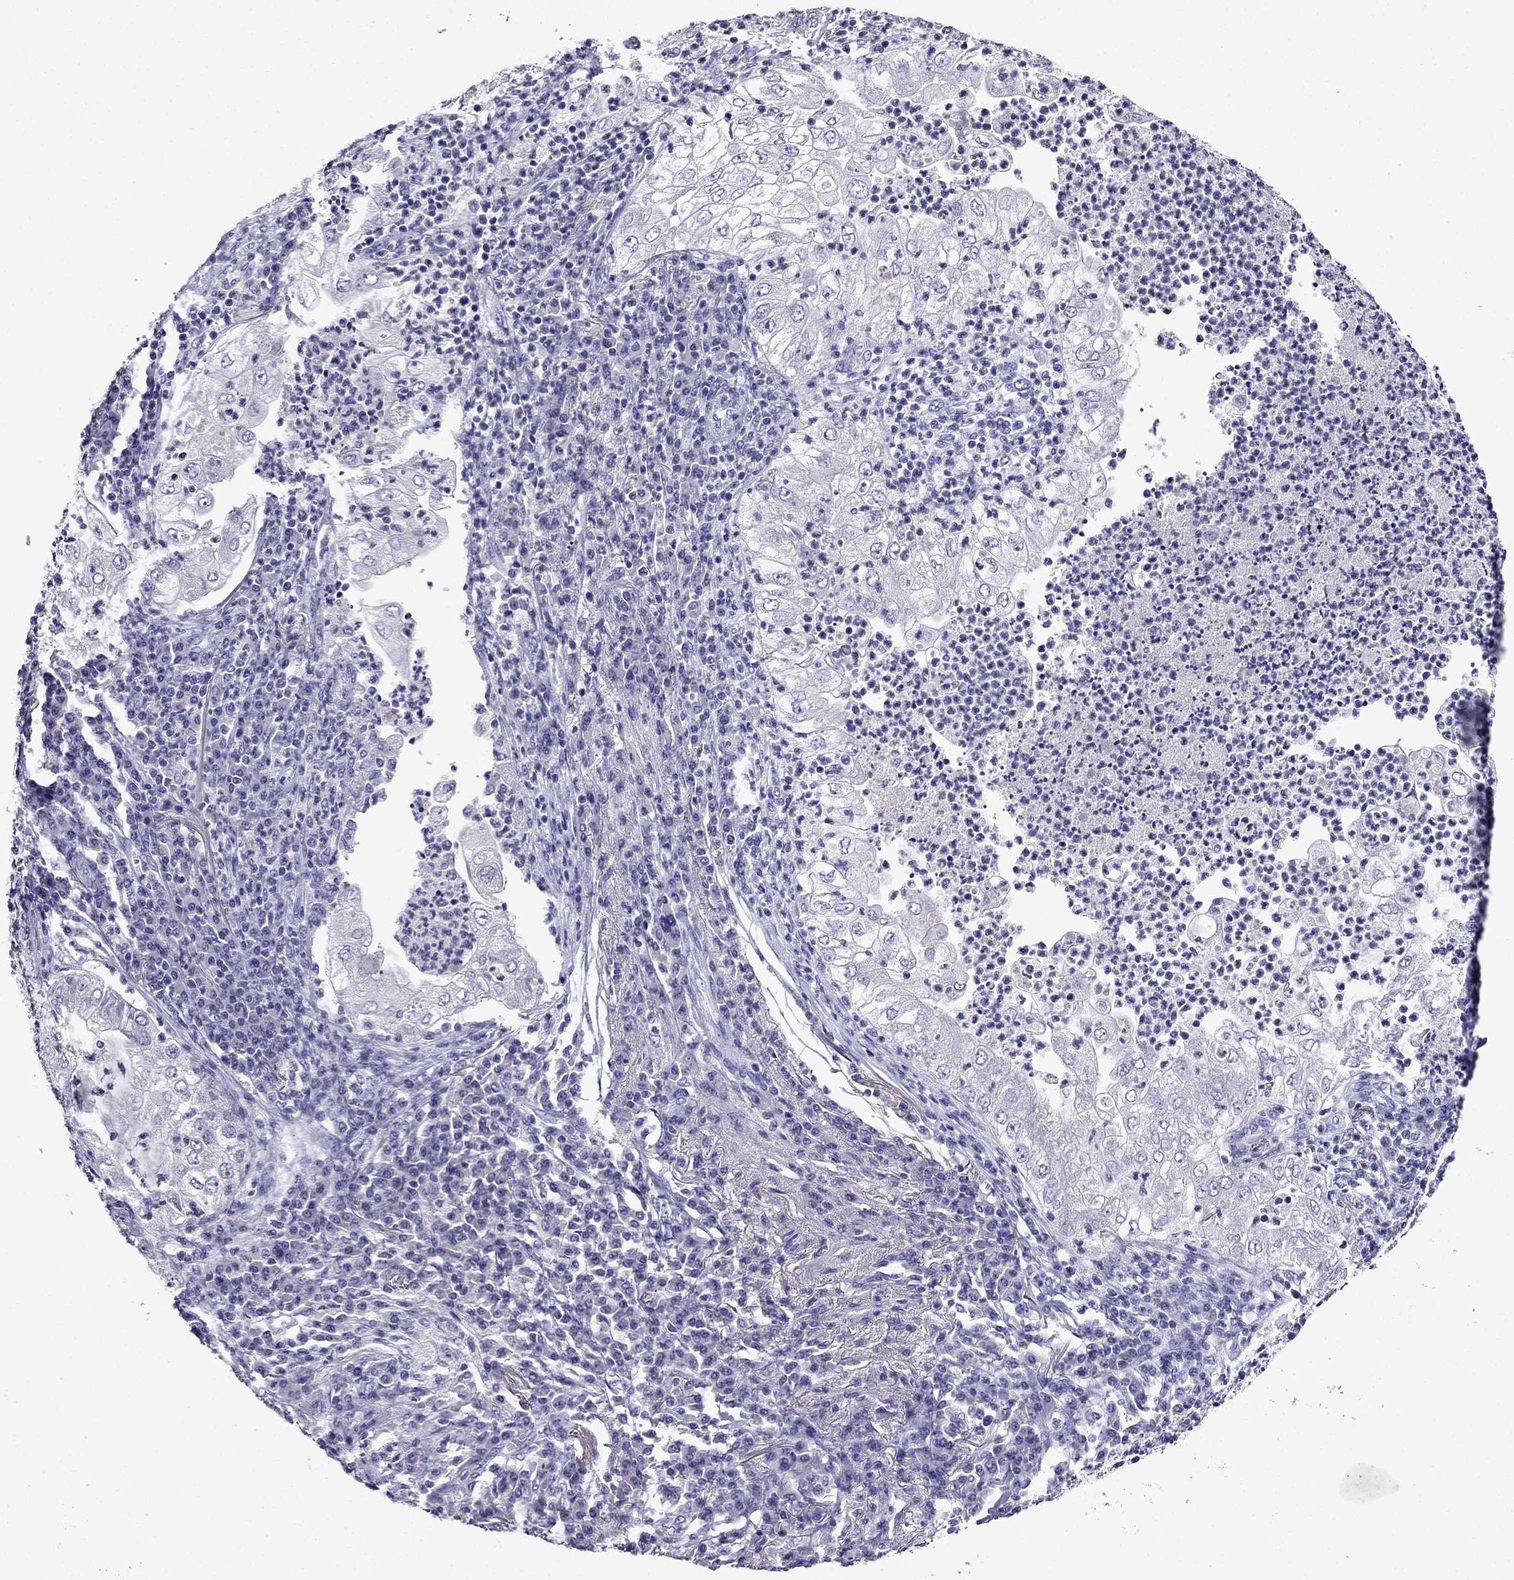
{"staining": {"intensity": "negative", "quantity": "none", "location": "none"}, "tissue": "lung cancer", "cell_type": "Tumor cells", "image_type": "cancer", "snomed": [{"axis": "morphology", "description": "Adenocarcinoma, NOS"}, {"axis": "topography", "description": "Lung"}], "caption": "Lung cancer was stained to show a protein in brown. There is no significant staining in tumor cells.", "gene": "DNAH17", "patient": {"sex": "female", "age": 73}}